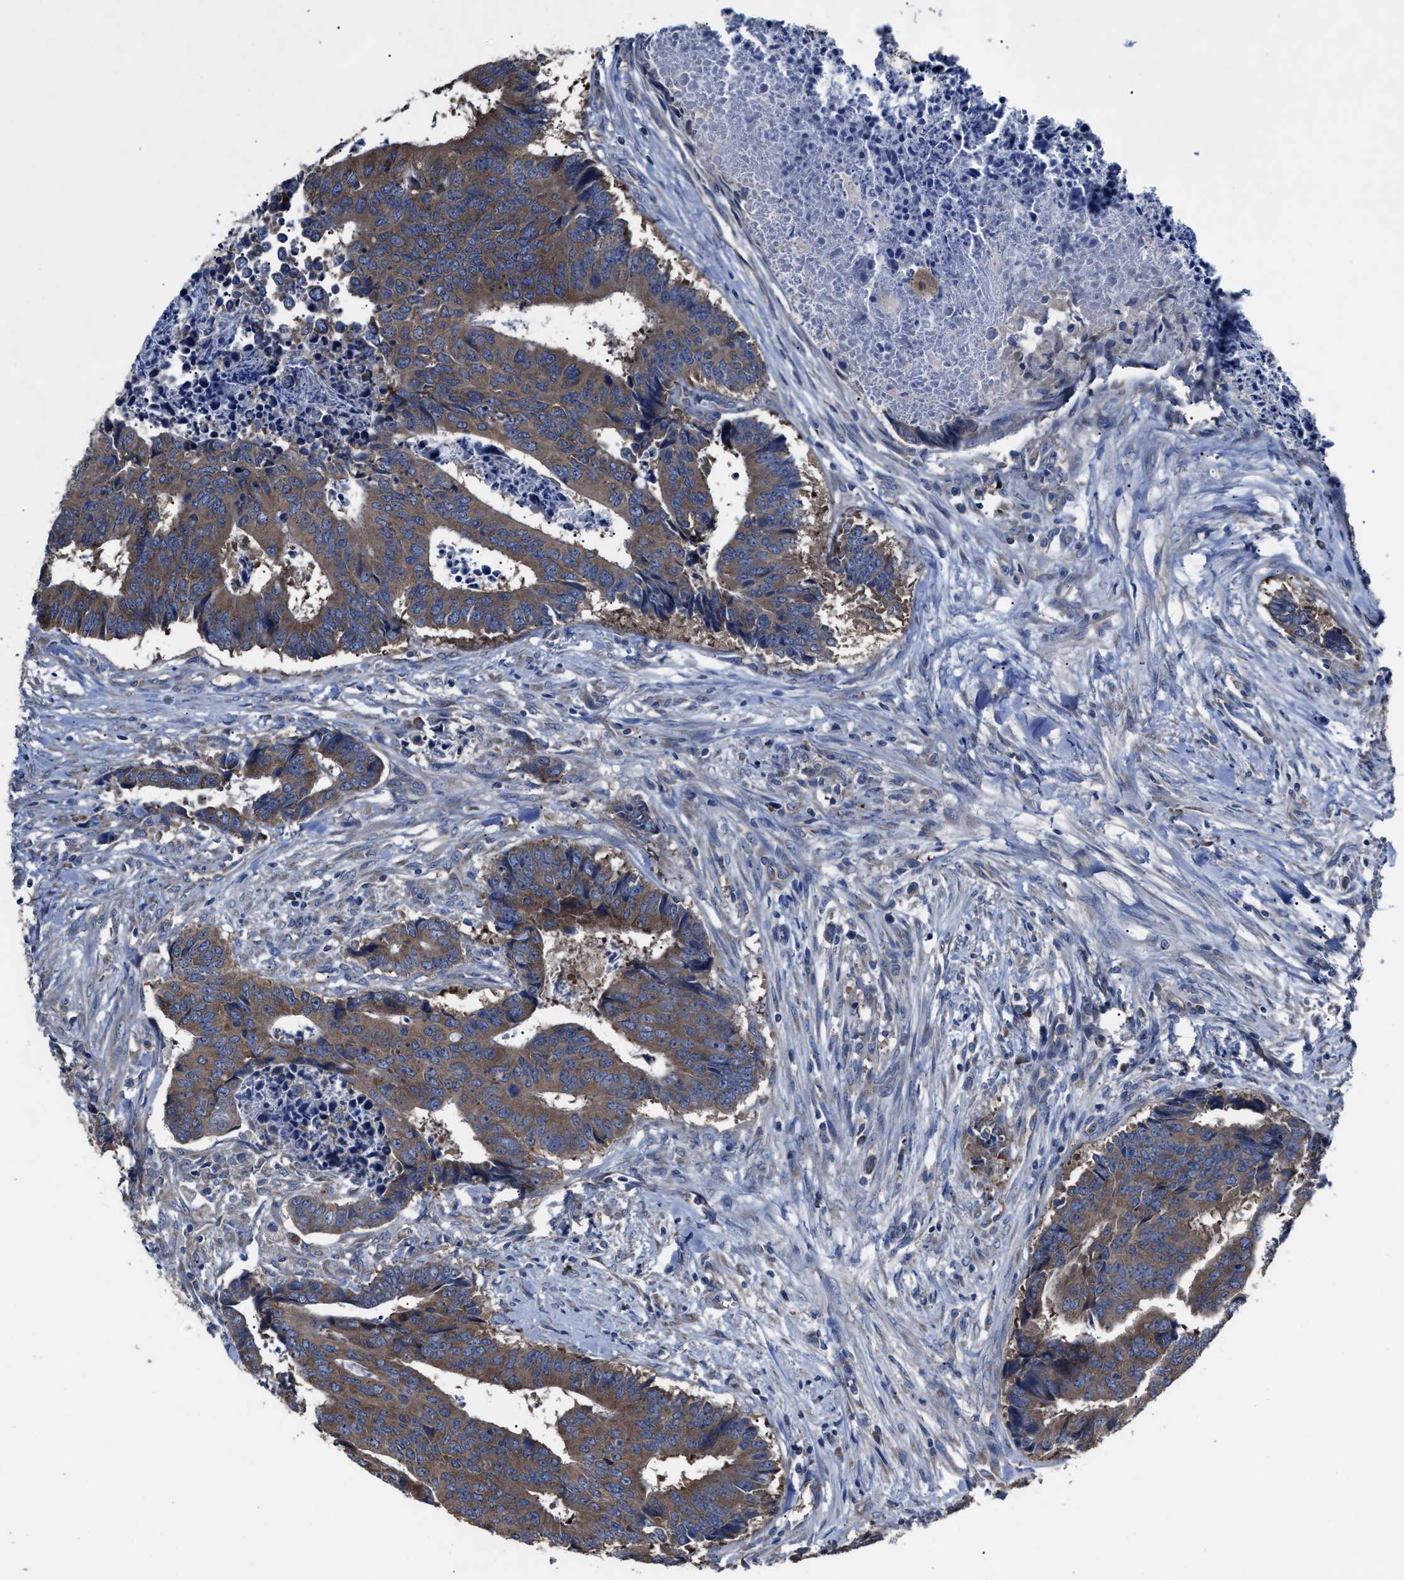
{"staining": {"intensity": "moderate", "quantity": ">75%", "location": "cytoplasmic/membranous"}, "tissue": "colorectal cancer", "cell_type": "Tumor cells", "image_type": "cancer", "snomed": [{"axis": "morphology", "description": "Adenocarcinoma, NOS"}, {"axis": "topography", "description": "Rectum"}], "caption": "Tumor cells reveal moderate cytoplasmic/membranous staining in approximately >75% of cells in colorectal cancer.", "gene": "UPF1", "patient": {"sex": "male", "age": 84}}